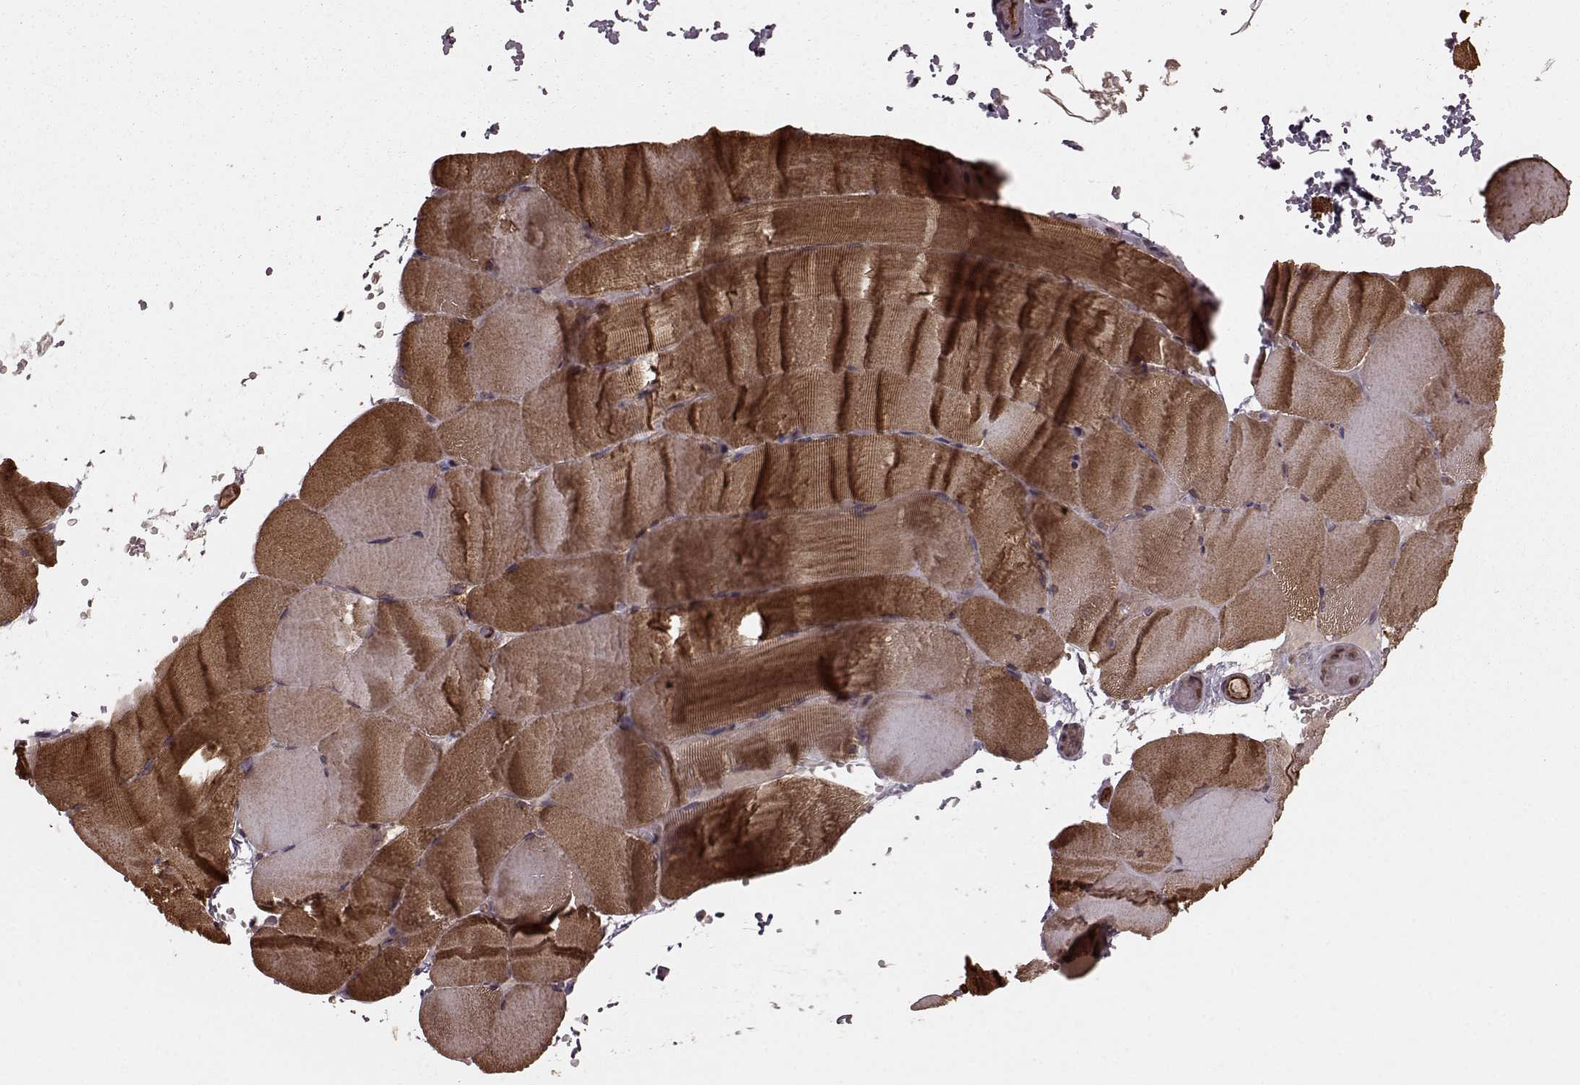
{"staining": {"intensity": "strong", "quantity": ">75%", "location": "cytoplasmic/membranous"}, "tissue": "skeletal muscle", "cell_type": "Myocytes", "image_type": "normal", "snomed": [{"axis": "morphology", "description": "Normal tissue, NOS"}, {"axis": "topography", "description": "Skeletal muscle"}], "caption": "DAB (3,3'-diaminobenzidine) immunohistochemical staining of normal skeletal muscle exhibits strong cytoplasmic/membranous protein expression in approximately >75% of myocytes.", "gene": "AGPAT1", "patient": {"sex": "female", "age": 37}}